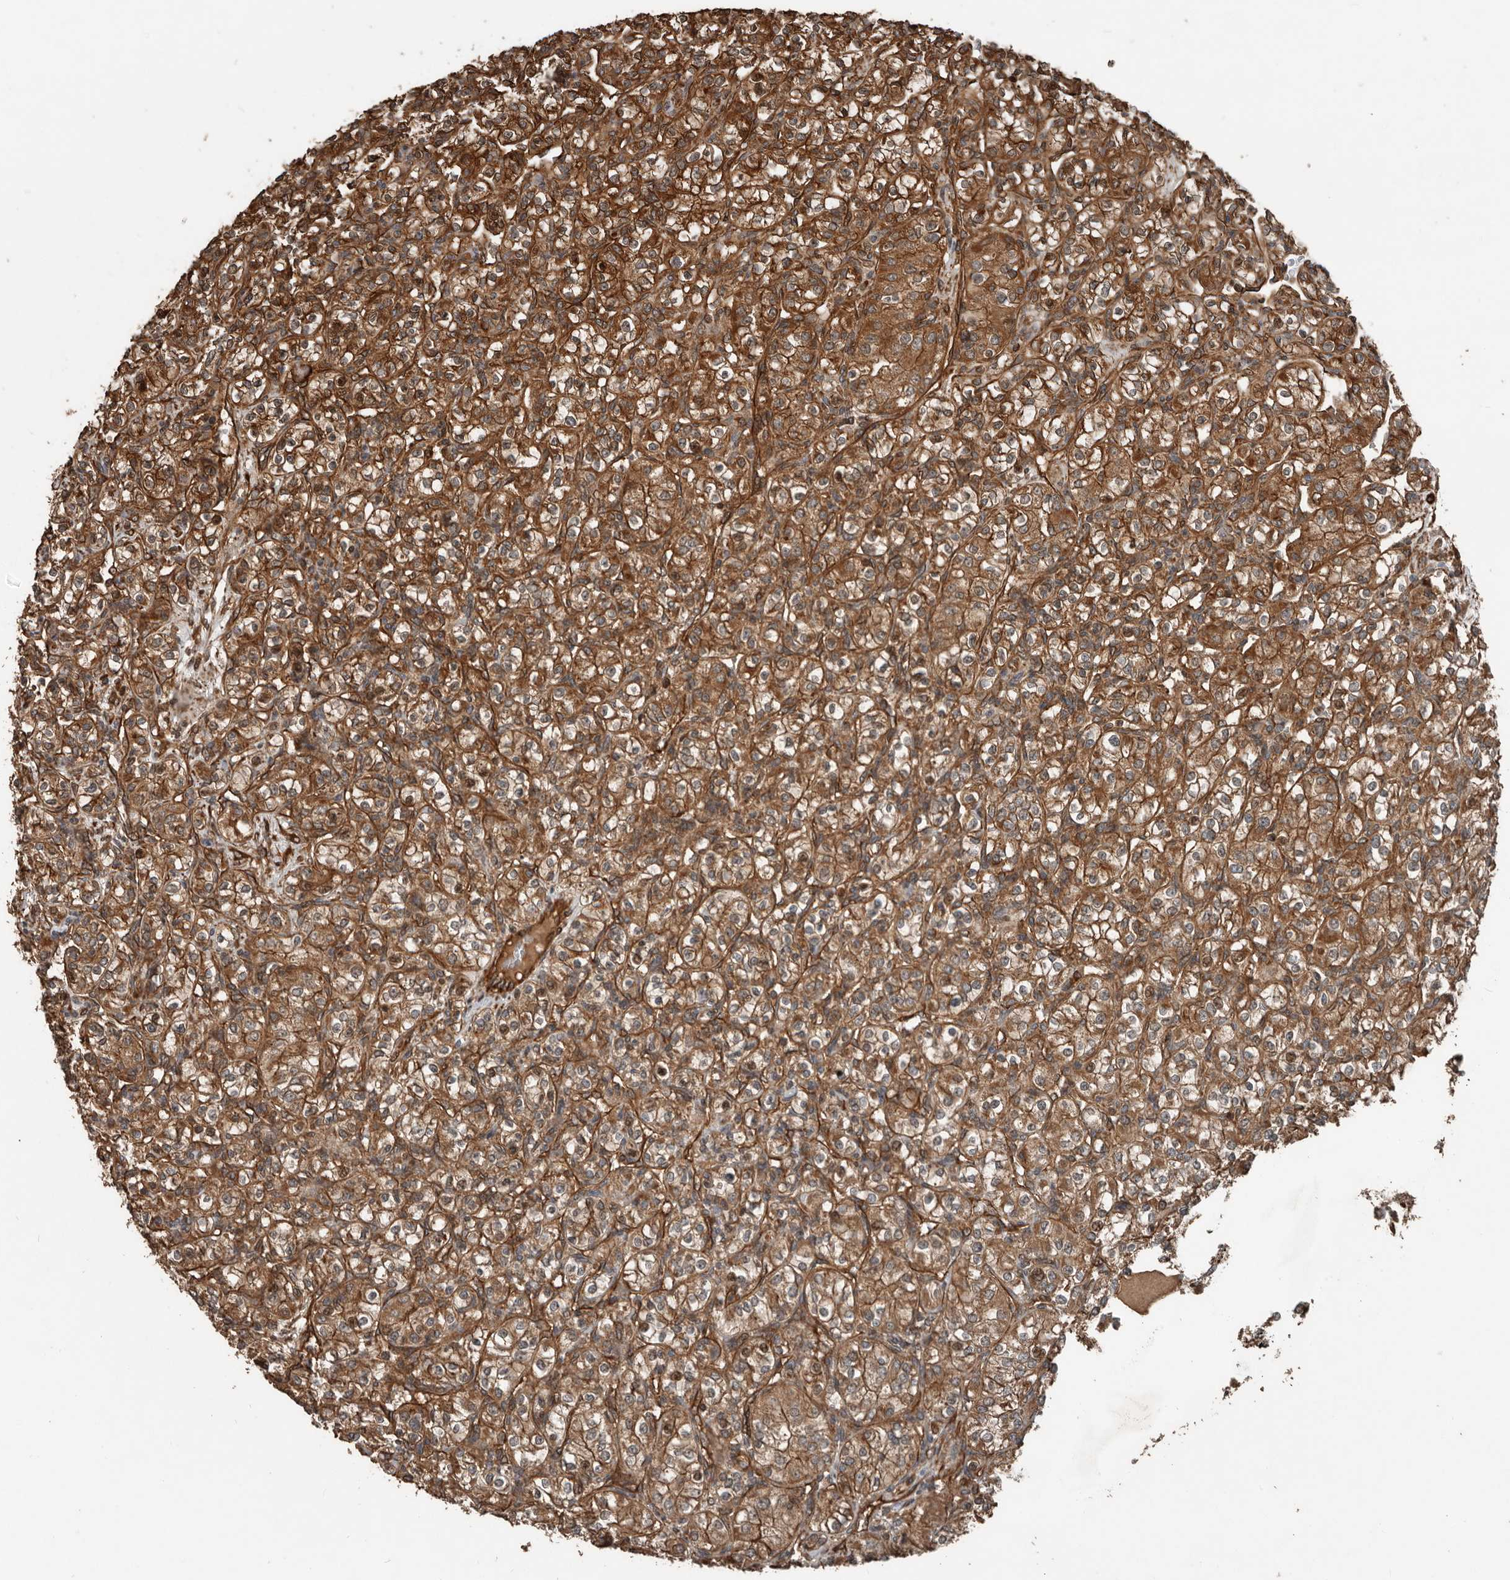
{"staining": {"intensity": "moderate", "quantity": ">75%", "location": "cytoplasmic/membranous"}, "tissue": "renal cancer", "cell_type": "Tumor cells", "image_type": "cancer", "snomed": [{"axis": "morphology", "description": "Adenocarcinoma, NOS"}, {"axis": "topography", "description": "Kidney"}], "caption": "A micrograph of human renal cancer (adenocarcinoma) stained for a protein reveals moderate cytoplasmic/membranous brown staining in tumor cells. The staining was performed using DAB to visualize the protein expression in brown, while the nuclei were stained in blue with hematoxylin (Magnification: 20x).", "gene": "YOD1", "patient": {"sex": "male", "age": 77}}